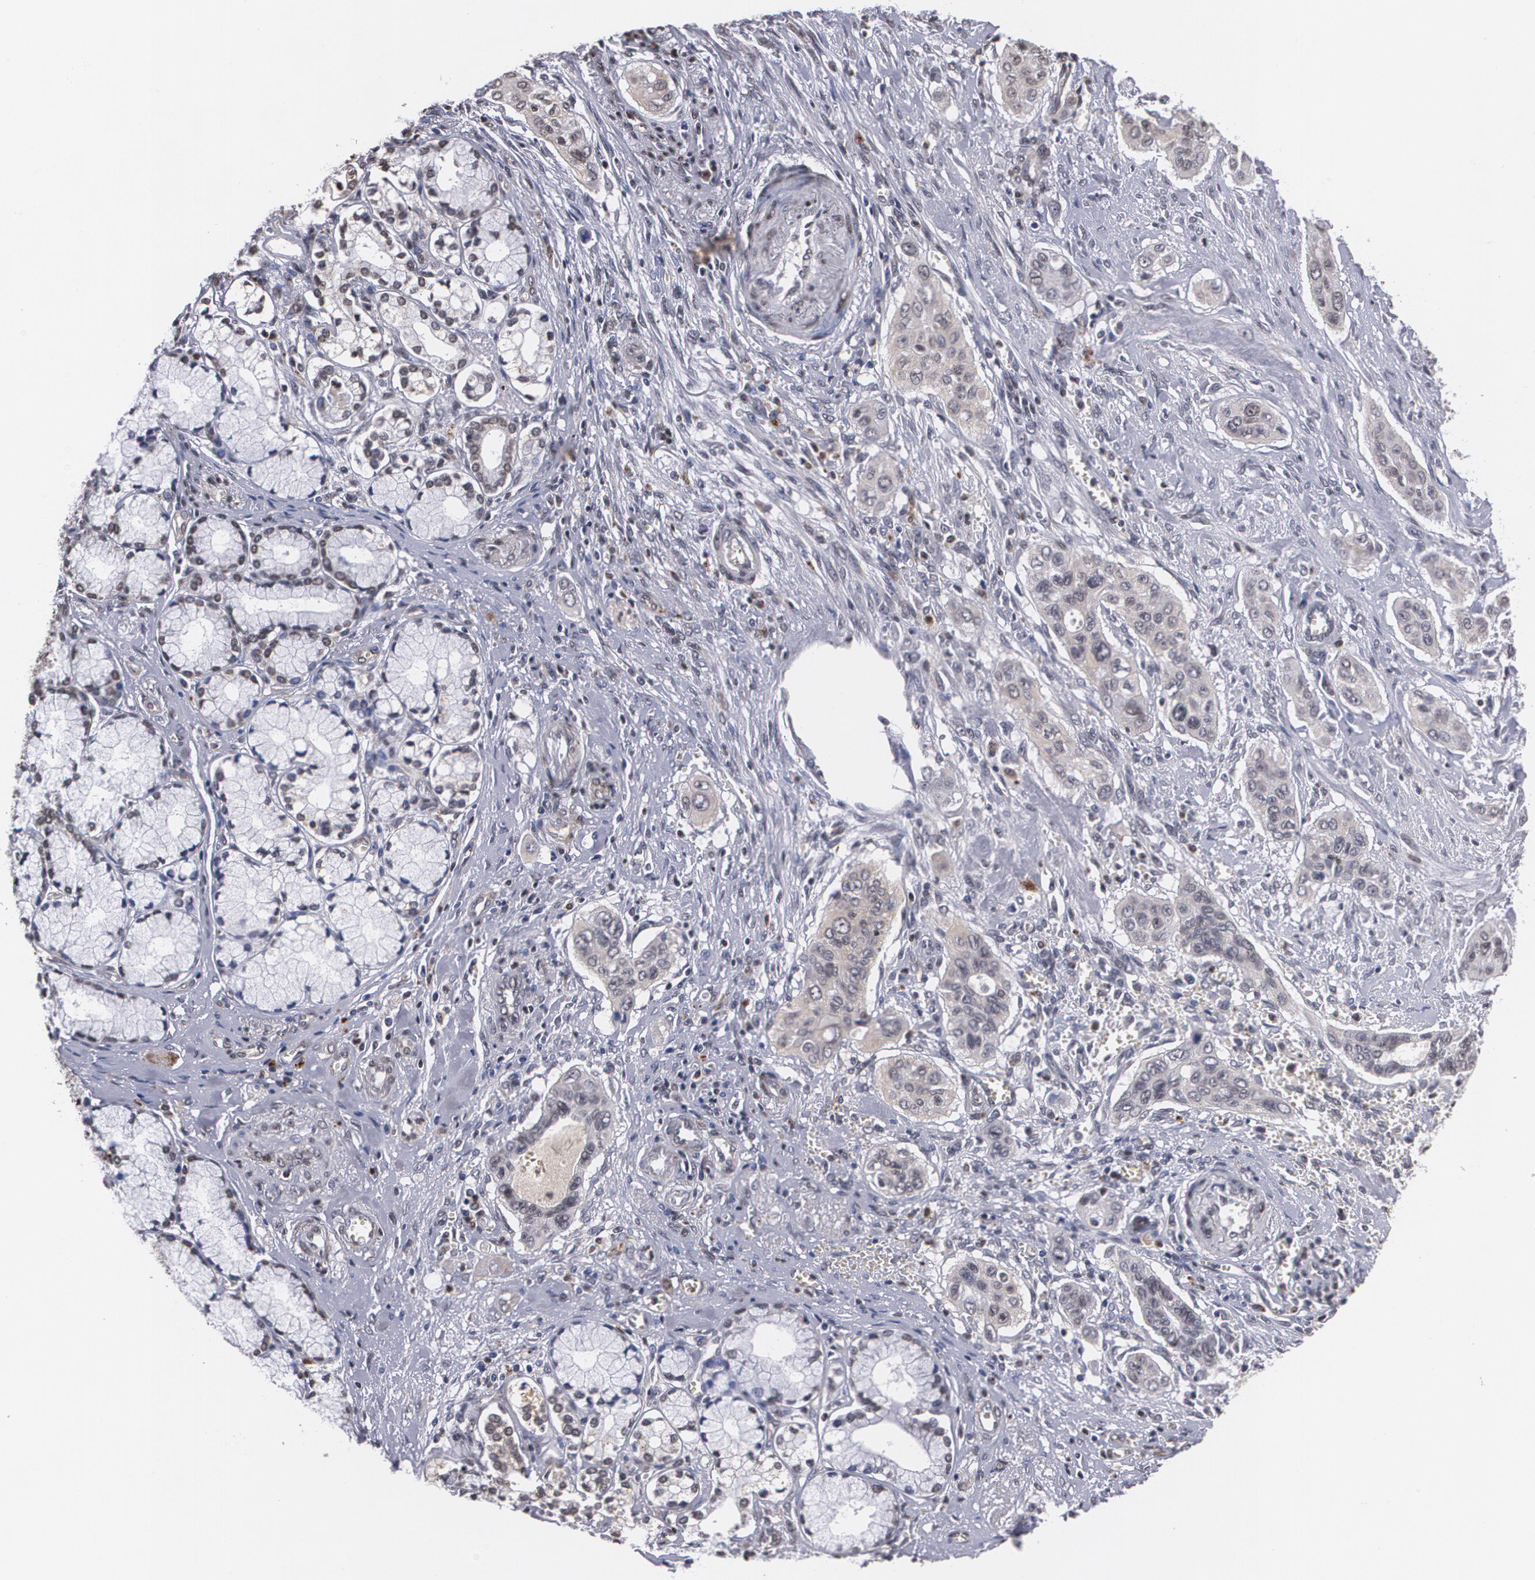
{"staining": {"intensity": "weak", "quantity": "25%-75%", "location": "cytoplasmic/membranous"}, "tissue": "pancreatic cancer", "cell_type": "Tumor cells", "image_type": "cancer", "snomed": [{"axis": "morphology", "description": "Adenocarcinoma, NOS"}, {"axis": "topography", "description": "Pancreas"}], "caption": "Protein positivity by immunohistochemistry demonstrates weak cytoplasmic/membranous staining in about 25%-75% of tumor cells in pancreatic cancer. (Stains: DAB (3,3'-diaminobenzidine) in brown, nuclei in blue, Microscopy: brightfield microscopy at high magnification).", "gene": "MVP", "patient": {"sex": "male", "age": 77}}